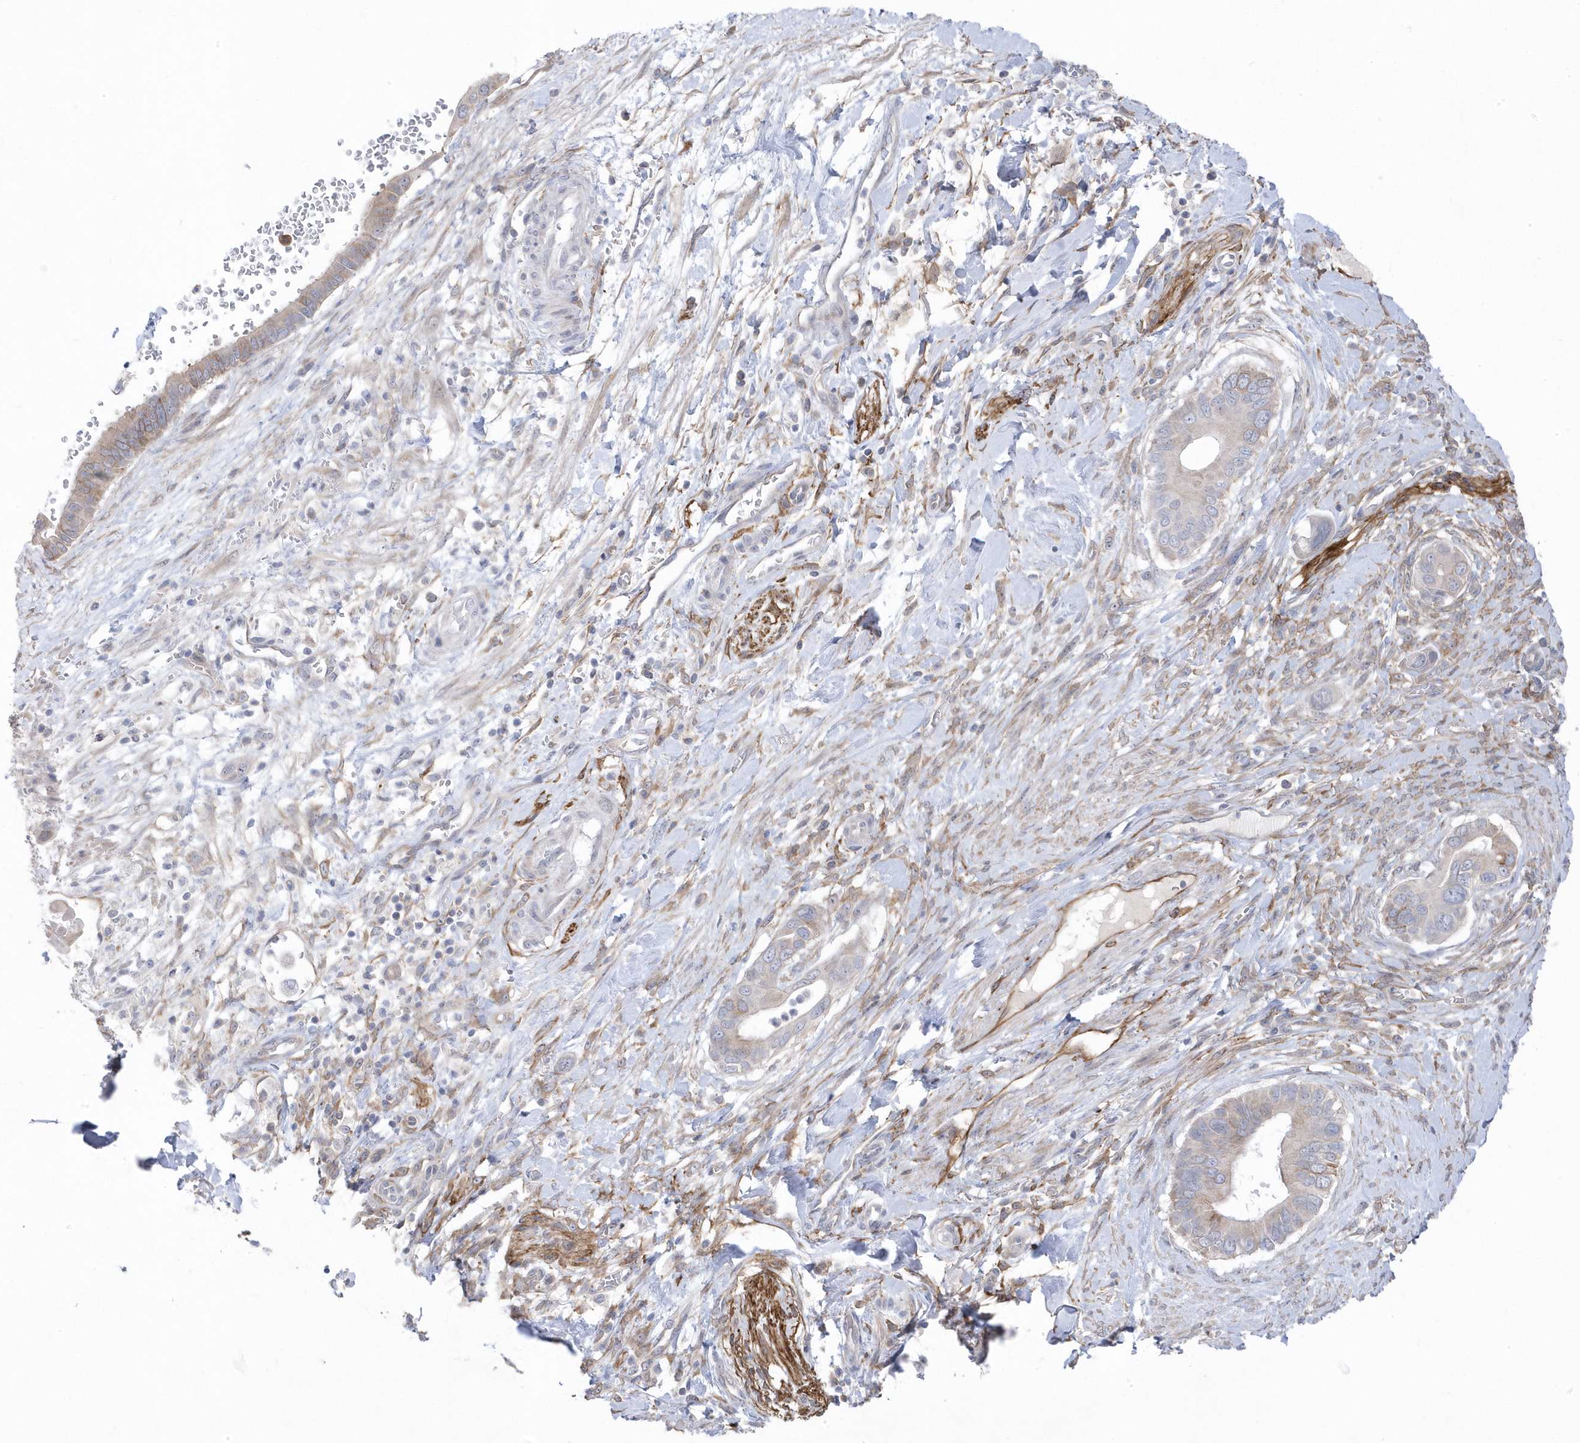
{"staining": {"intensity": "weak", "quantity": "<25%", "location": "cytoplasmic/membranous"}, "tissue": "pancreatic cancer", "cell_type": "Tumor cells", "image_type": "cancer", "snomed": [{"axis": "morphology", "description": "Adenocarcinoma, NOS"}, {"axis": "topography", "description": "Pancreas"}], "caption": "The photomicrograph reveals no significant positivity in tumor cells of pancreatic adenocarcinoma.", "gene": "ANAPC1", "patient": {"sex": "male", "age": 68}}